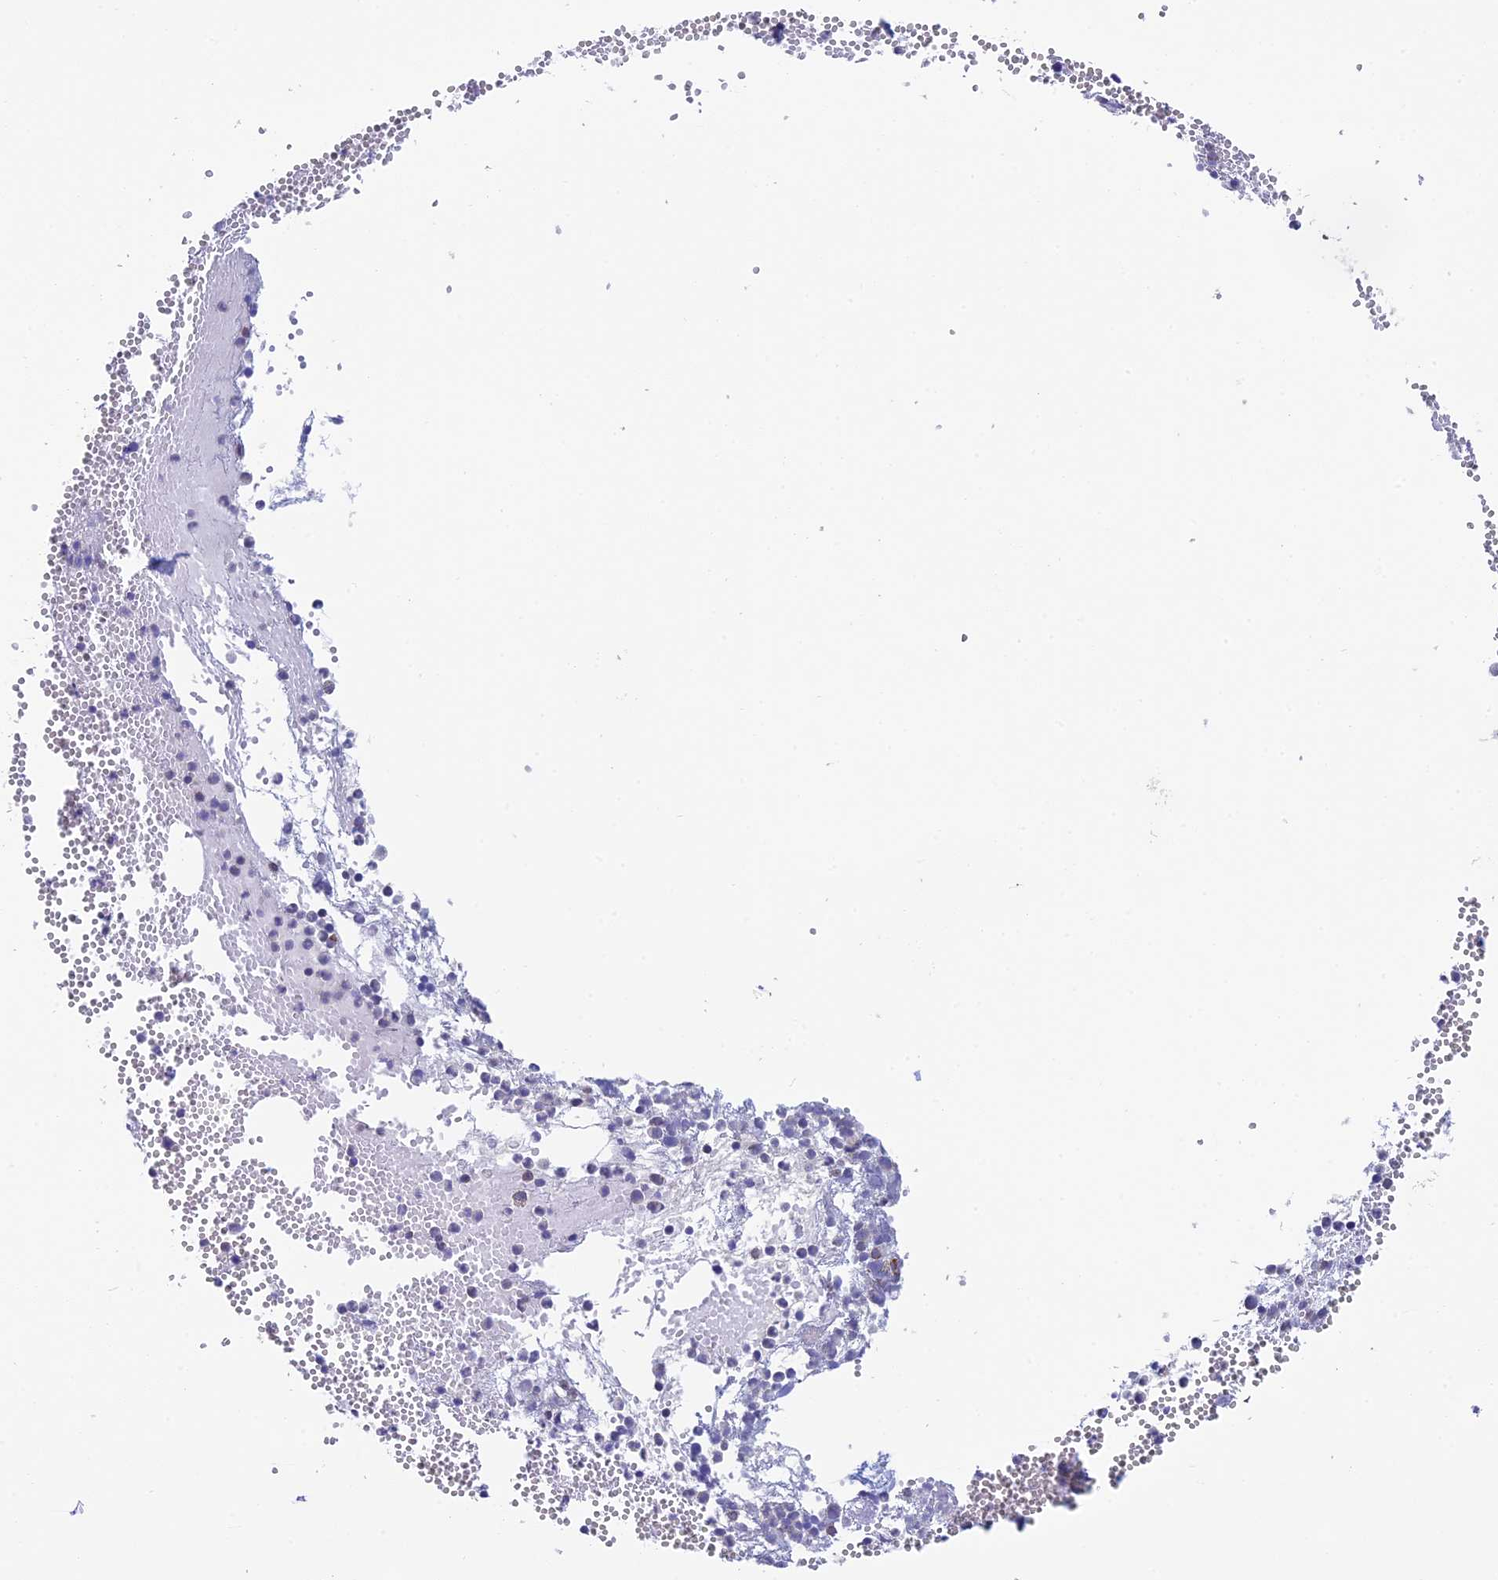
{"staining": {"intensity": "negative", "quantity": "none", "location": "none"}, "tissue": "bone marrow", "cell_type": "Hematopoietic cells", "image_type": "normal", "snomed": [{"axis": "morphology", "description": "Normal tissue, NOS"}, {"axis": "topography", "description": "Bone marrow"}], "caption": "High power microscopy histopathology image of an IHC histopathology image of normal bone marrow, revealing no significant staining in hematopoietic cells.", "gene": "REXO5", "patient": {"sex": "female", "age": 77}}